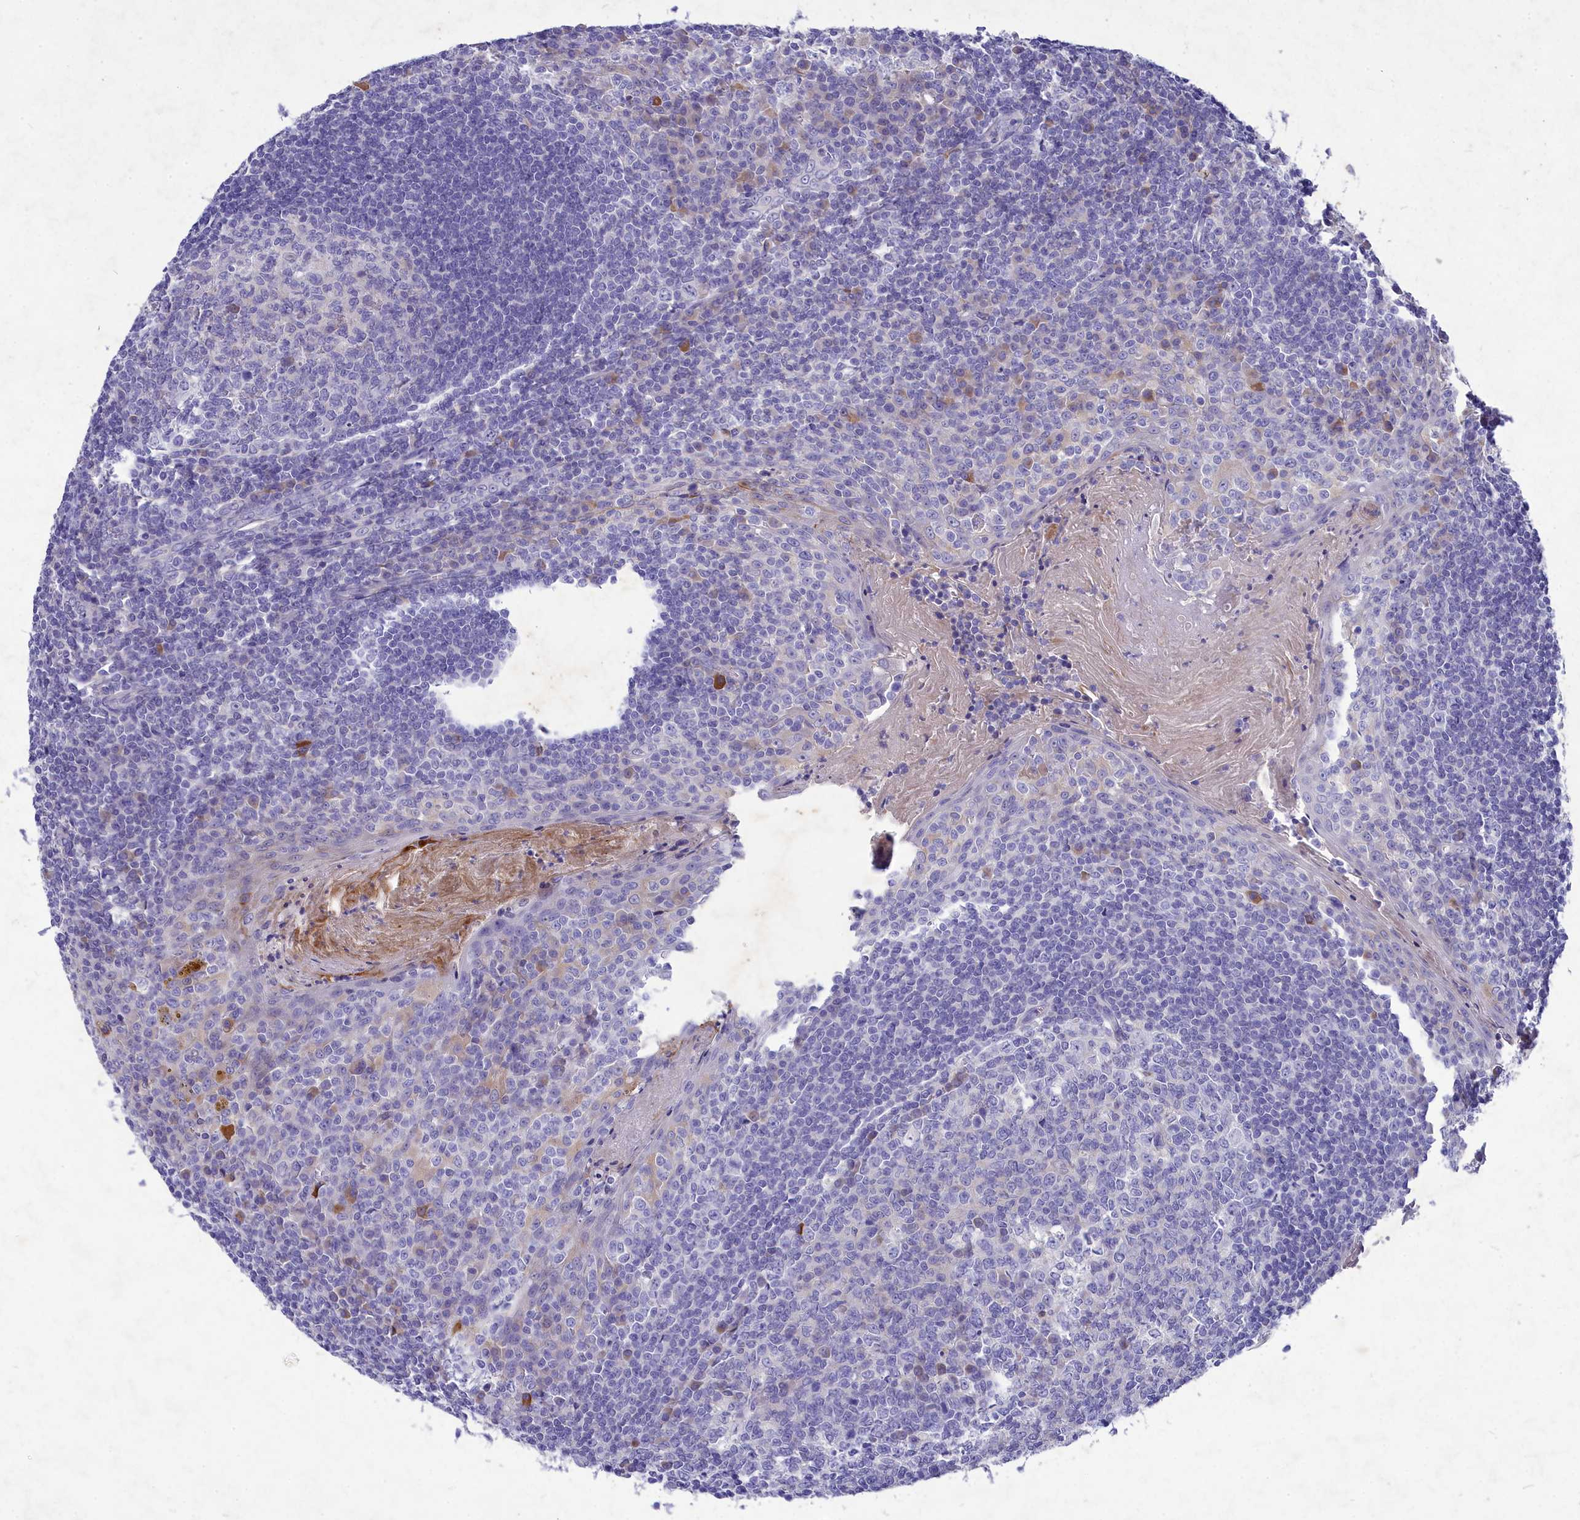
{"staining": {"intensity": "negative", "quantity": "none", "location": "none"}, "tissue": "tonsil", "cell_type": "Germinal center cells", "image_type": "normal", "snomed": [{"axis": "morphology", "description": "Normal tissue, NOS"}, {"axis": "topography", "description": "Tonsil"}], "caption": "DAB (3,3'-diaminobenzidine) immunohistochemical staining of benign tonsil displays no significant positivity in germinal center cells. Nuclei are stained in blue.", "gene": "DEFB119", "patient": {"sex": "male", "age": 27}}